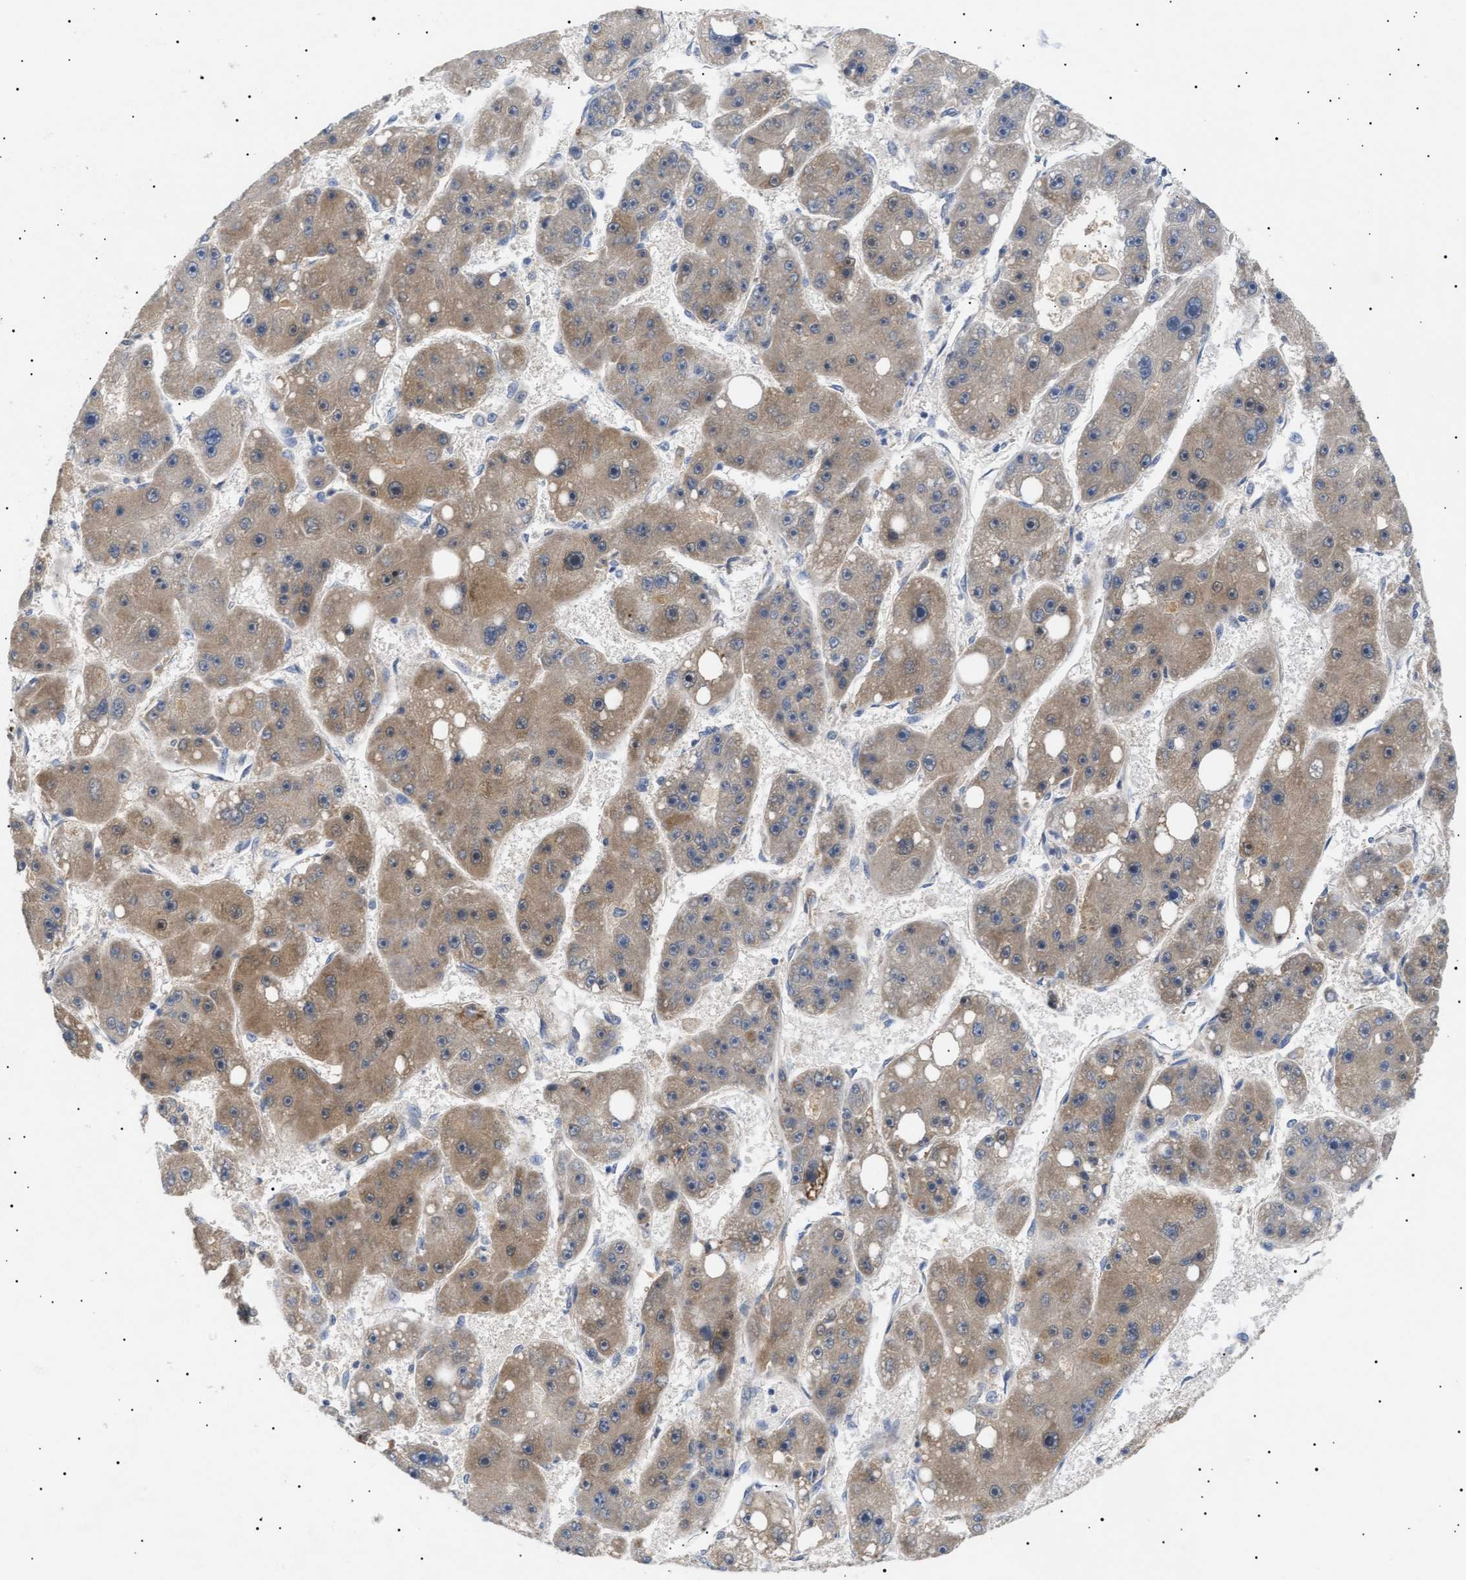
{"staining": {"intensity": "moderate", "quantity": ">75%", "location": "cytoplasmic/membranous"}, "tissue": "liver cancer", "cell_type": "Tumor cells", "image_type": "cancer", "snomed": [{"axis": "morphology", "description": "Carcinoma, Hepatocellular, NOS"}, {"axis": "topography", "description": "Liver"}], "caption": "Immunohistochemical staining of human liver cancer (hepatocellular carcinoma) exhibits medium levels of moderate cytoplasmic/membranous staining in approximately >75% of tumor cells.", "gene": "SIRT5", "patient": {"sex": "female", "age": 61}}